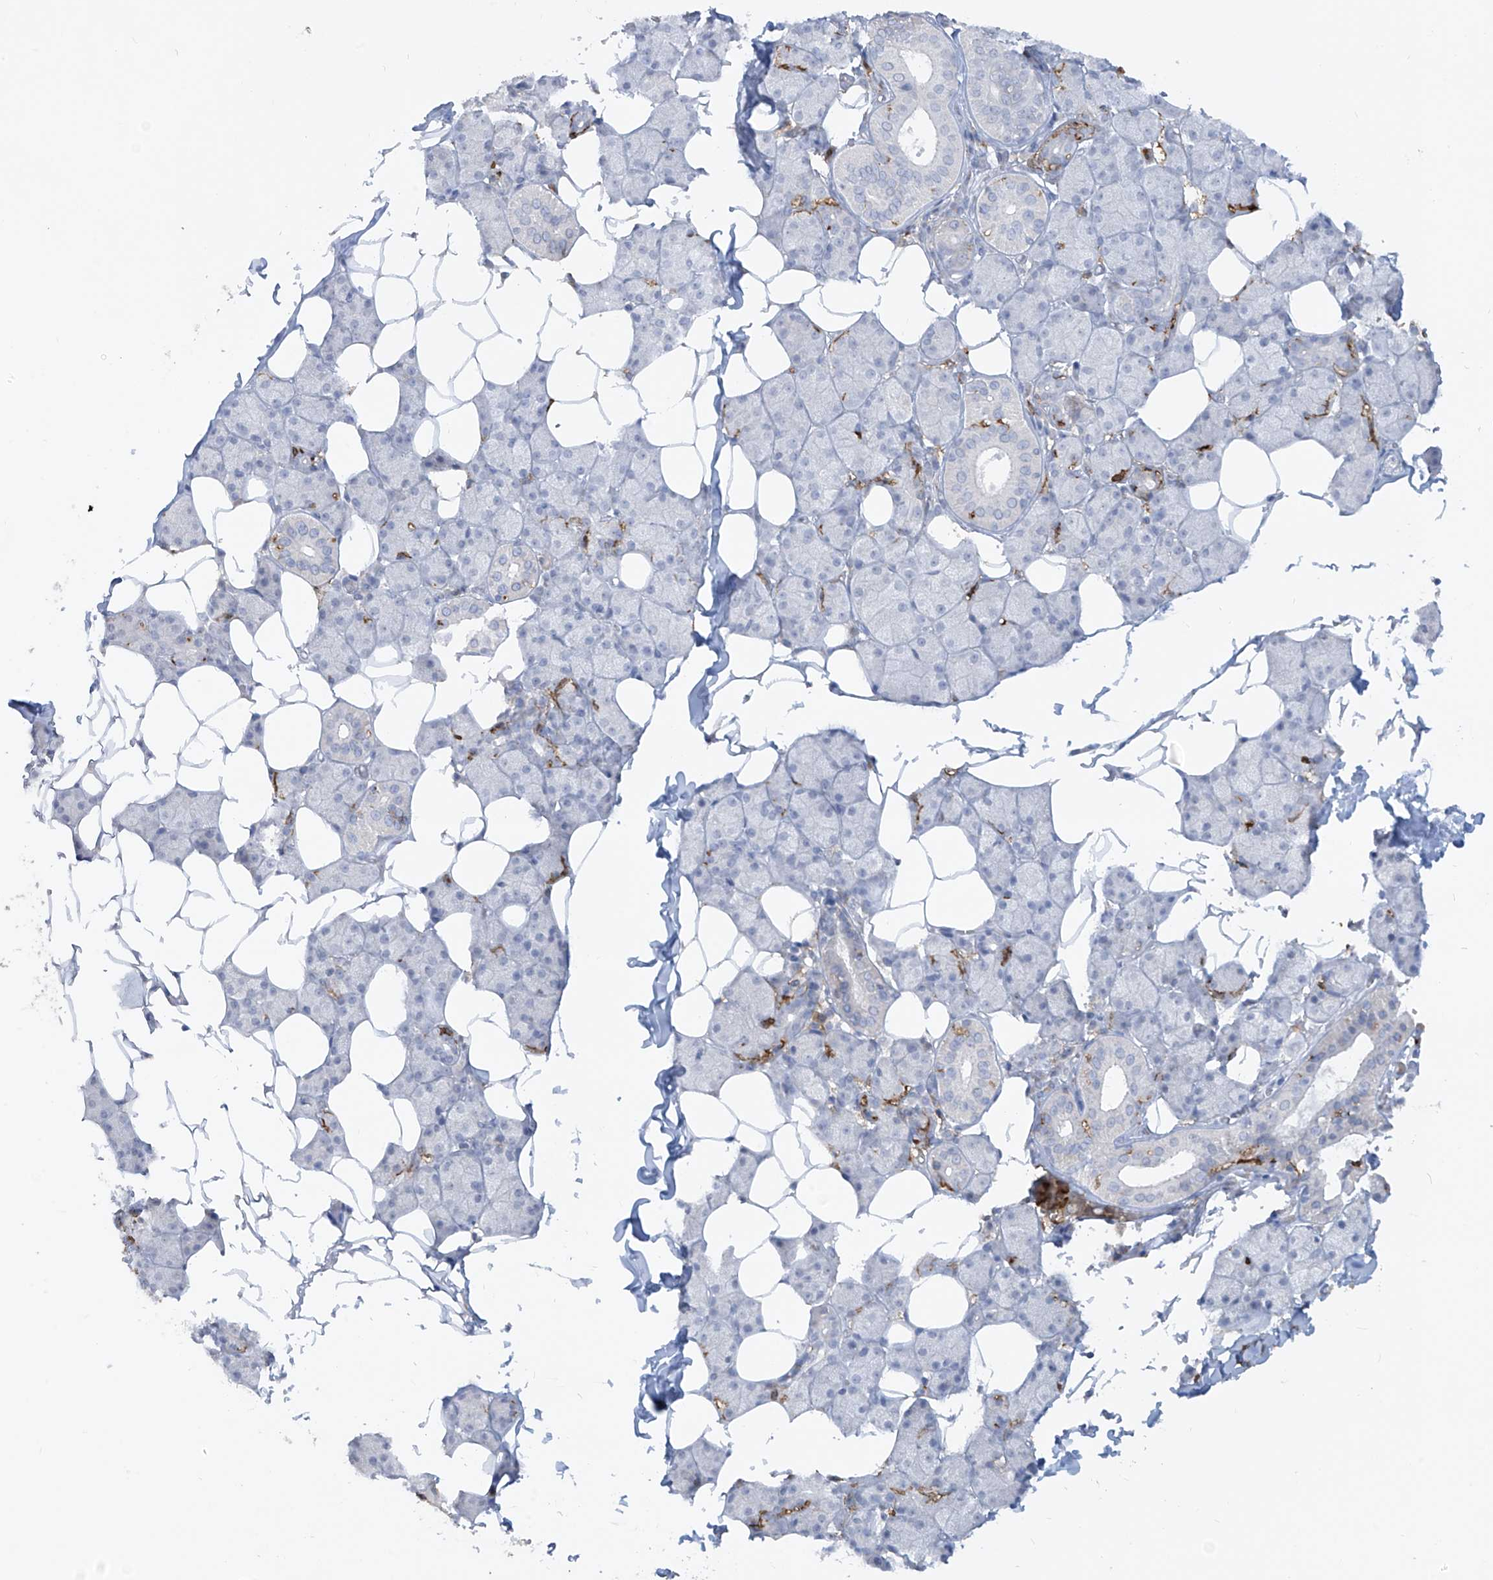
{"staining": {"intensity": "negative", "quantity": "none", "location": "none"}, "tissue": "salivary gland", "cell_type": "Glandular cells", "image_type": "normal", "snomed": [{"axis": "morphology", "description": "Normal tissue, NOS"}, {"axis": "topography", "description": "Salivary gland"}], "caption": "Glandular cells show no significant positivity in unremarkable salivary gland.", "gene": "FCGR3A", "patient": {"sex": "female", "age": 33}}